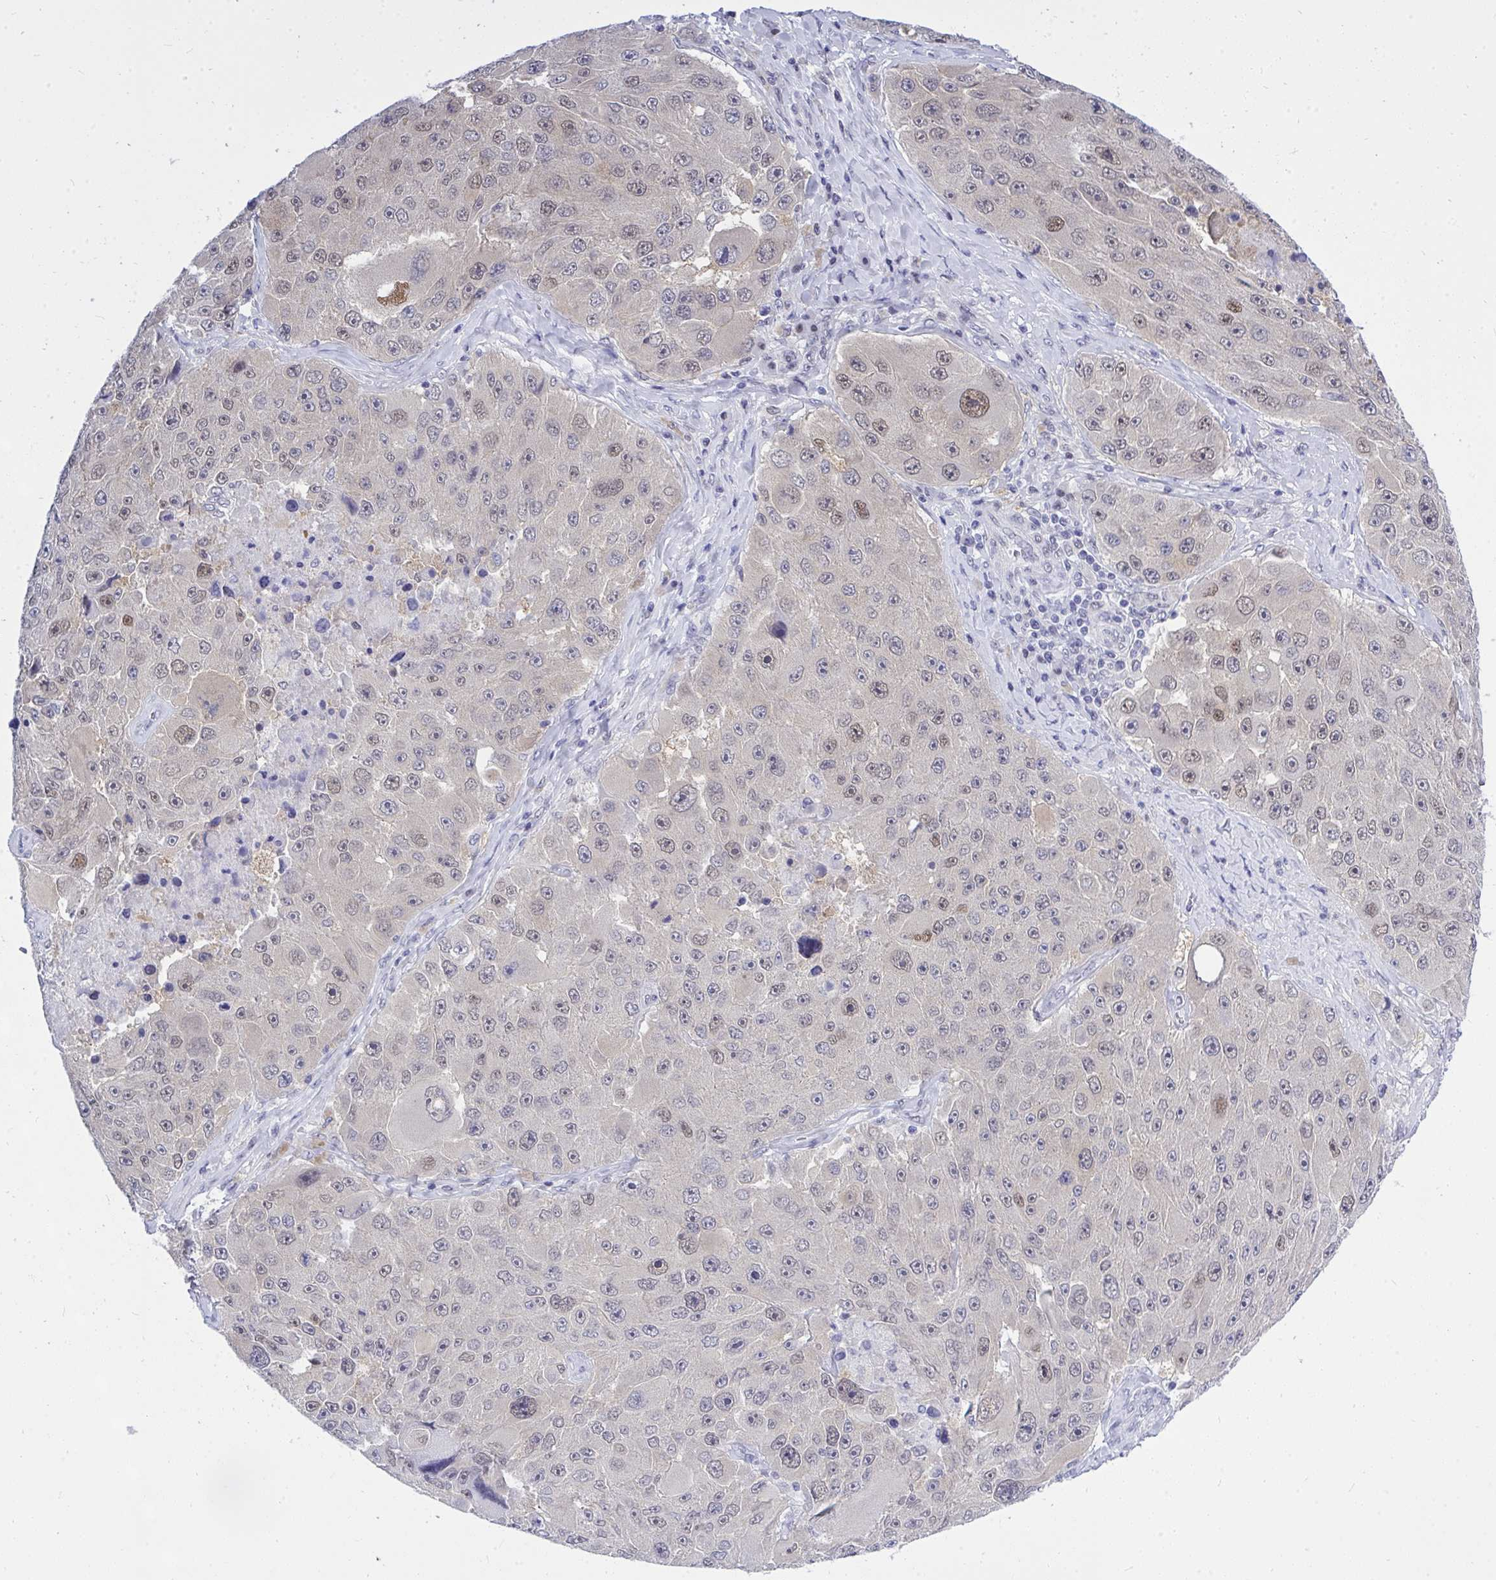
{"staining": {"intensity": "moderate", "quantity": "<25%", "location": "nuclear"}, "tissue": "melanoma", "cell_type": "Tumor cells", "image_type": "cancer", "snomed": [{"axis": "morphology", "description": "Malignant melanoma, Metastatic site"}, {"axis": "topography", "description": "Lymph node"}], "caption": "DAB (3,3'-diaminobenzidine) immunohistochemical staining of human melanoma reveals moderate nuclear protein positivity in approximately <25% of tumor cells. Nuclei are stained in blue.", "gene": "THOP1", "patient": {"sex": "male", "age": 62}}